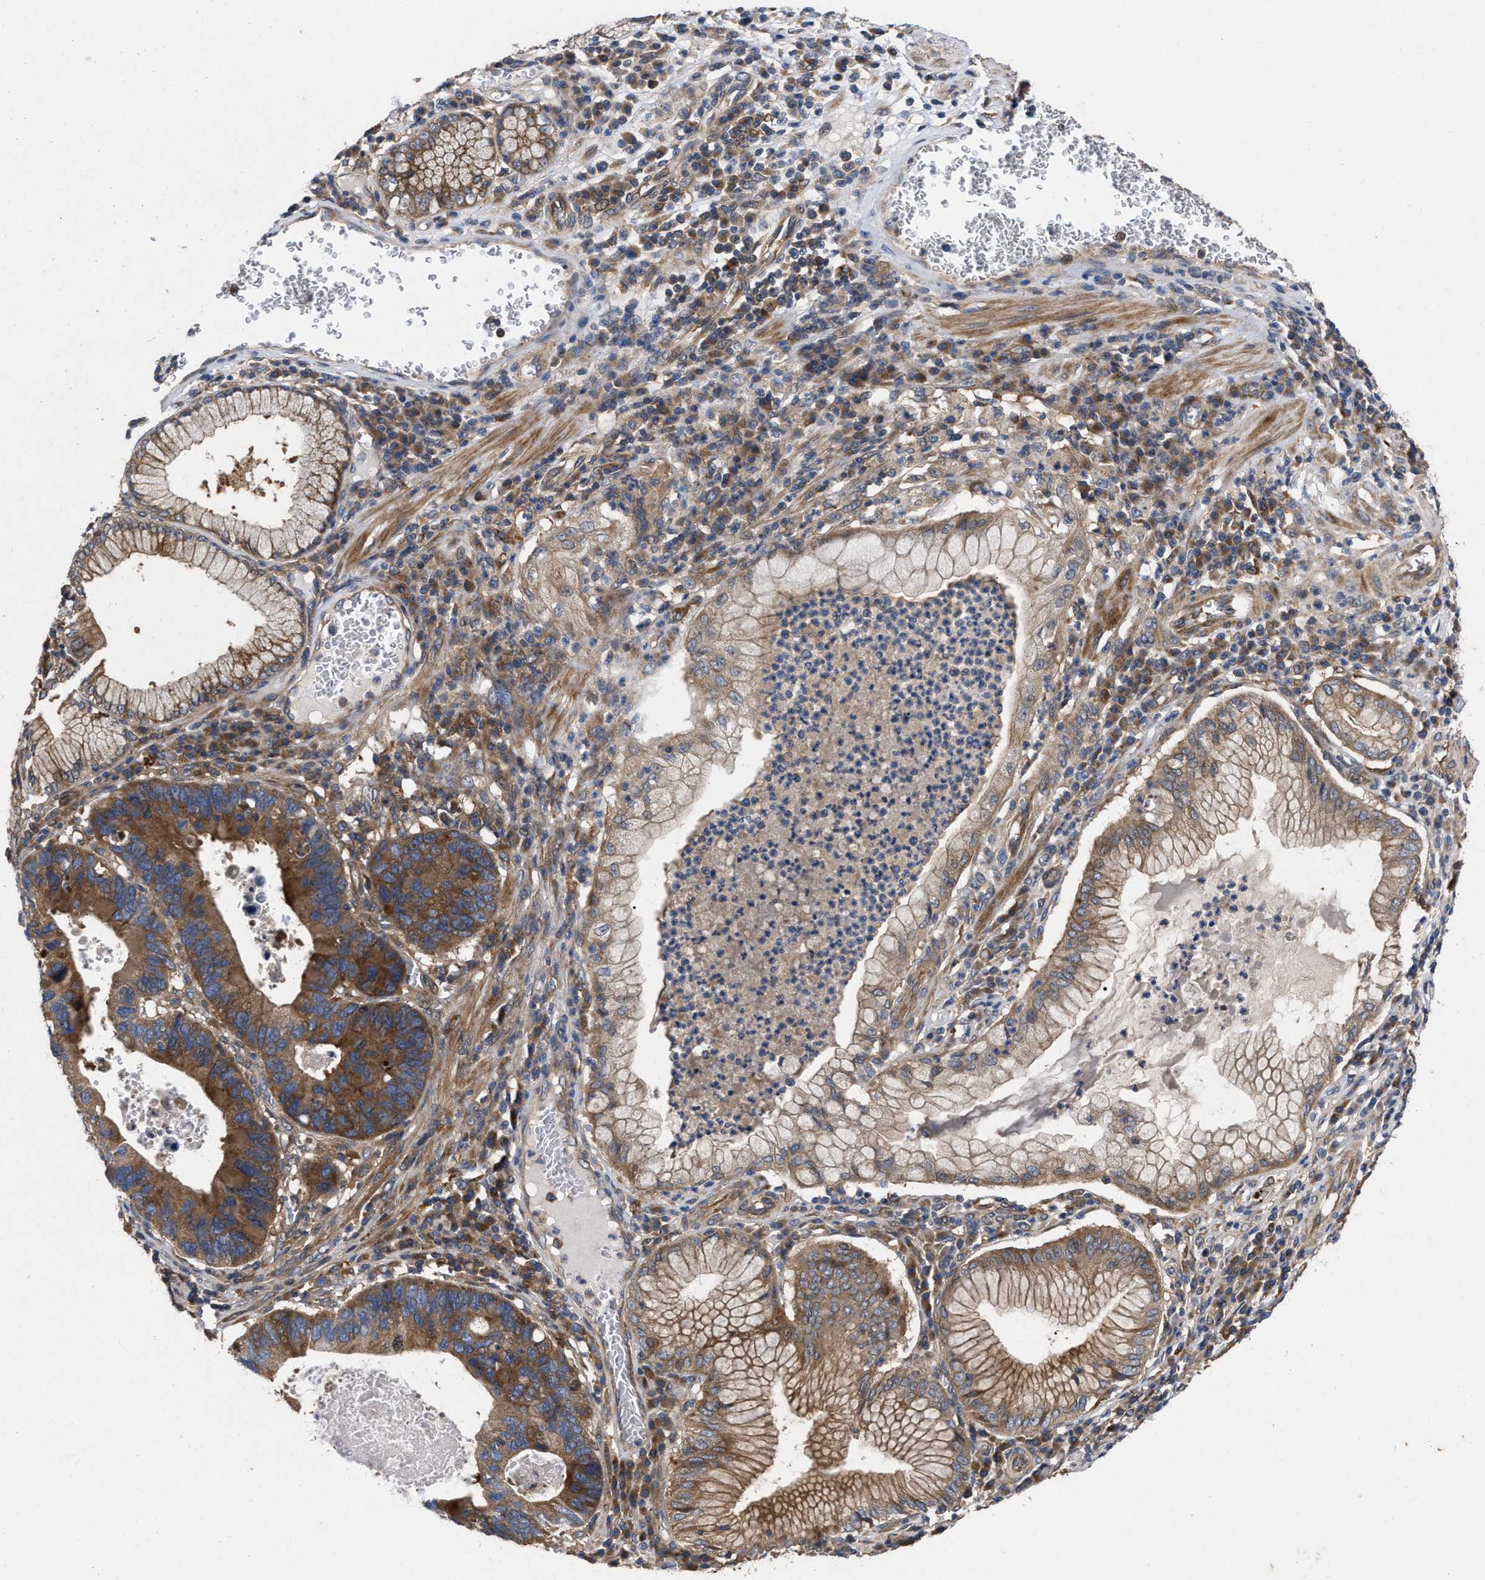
{"staining": {"intensity": "strong", "quantity": ">75%", "location": "cytoplasmic/membranous"}, "tissue": "stomach cancer", "cell_type": "Tumor cells", "image_type": "cancer", "snomed": [{"axis": "morphology", "description": "Adenocarcinoma, NOS"}, {"axis": "topography", "description": "Stomach"}], "caption": "A brown stain highlights strong cytoplasmic/membranous expression of a protein in human stomach adenocarcinoma tumor cells.", "gene": "CDKN2C", "patient": {"sex": "male", "age": 59}}